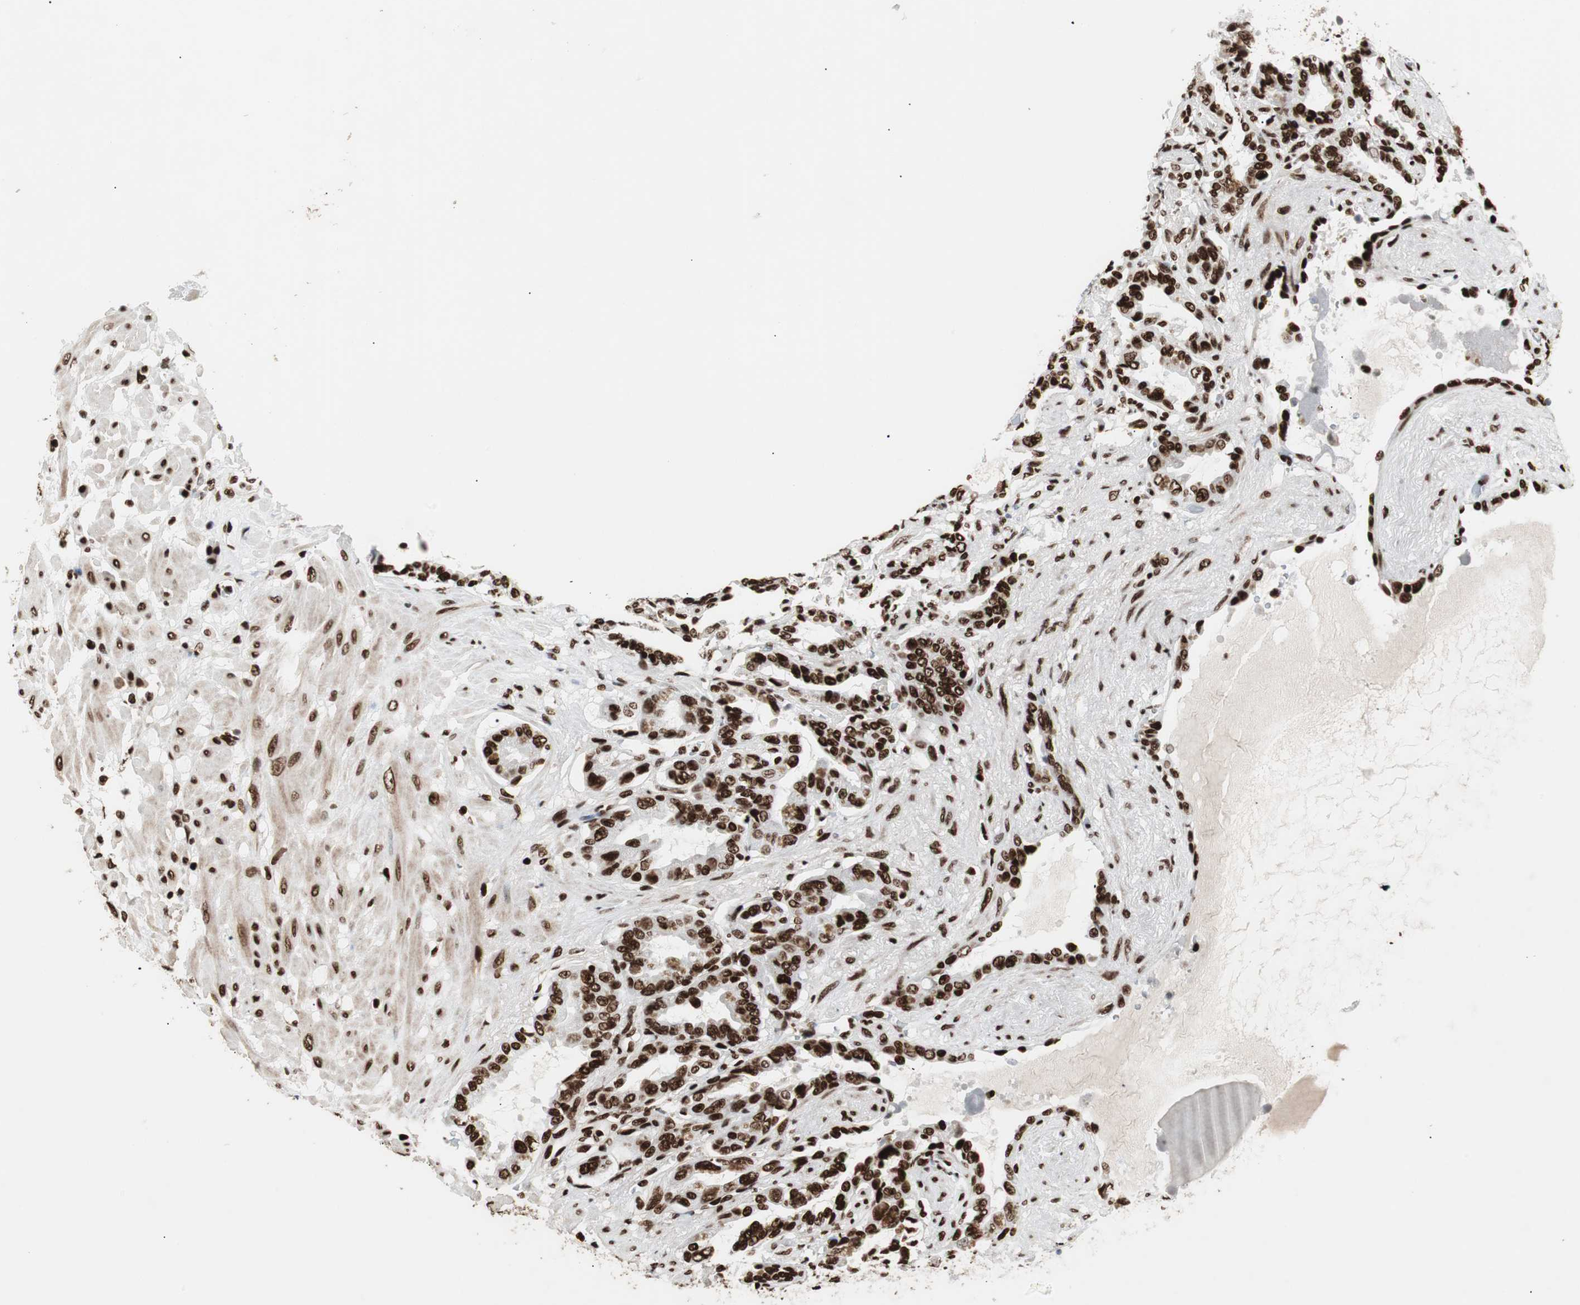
{"staining": {"intensity": "strong", "quantity": ">75%", "location": "nuclear"}, "tissue": "seminal vesicle", "cell_type": "Glandular cells", "image_type": "normal", "snomed": [{"axis": "morphology", "description": "Normal tissue, NOS"}, {"axis": "topography", "description": "Seminal veicle"}], "caption": "Brown immunohistochemical staining in unremarkable seminal vesicle demonstrates strong nuclear positivity in approximately >75% of glandular cells. (Brightfield microscopy of DAB IHC at high magnification).", "gene": "MTA2", "patient": {"sex": "male", "age": 61}}